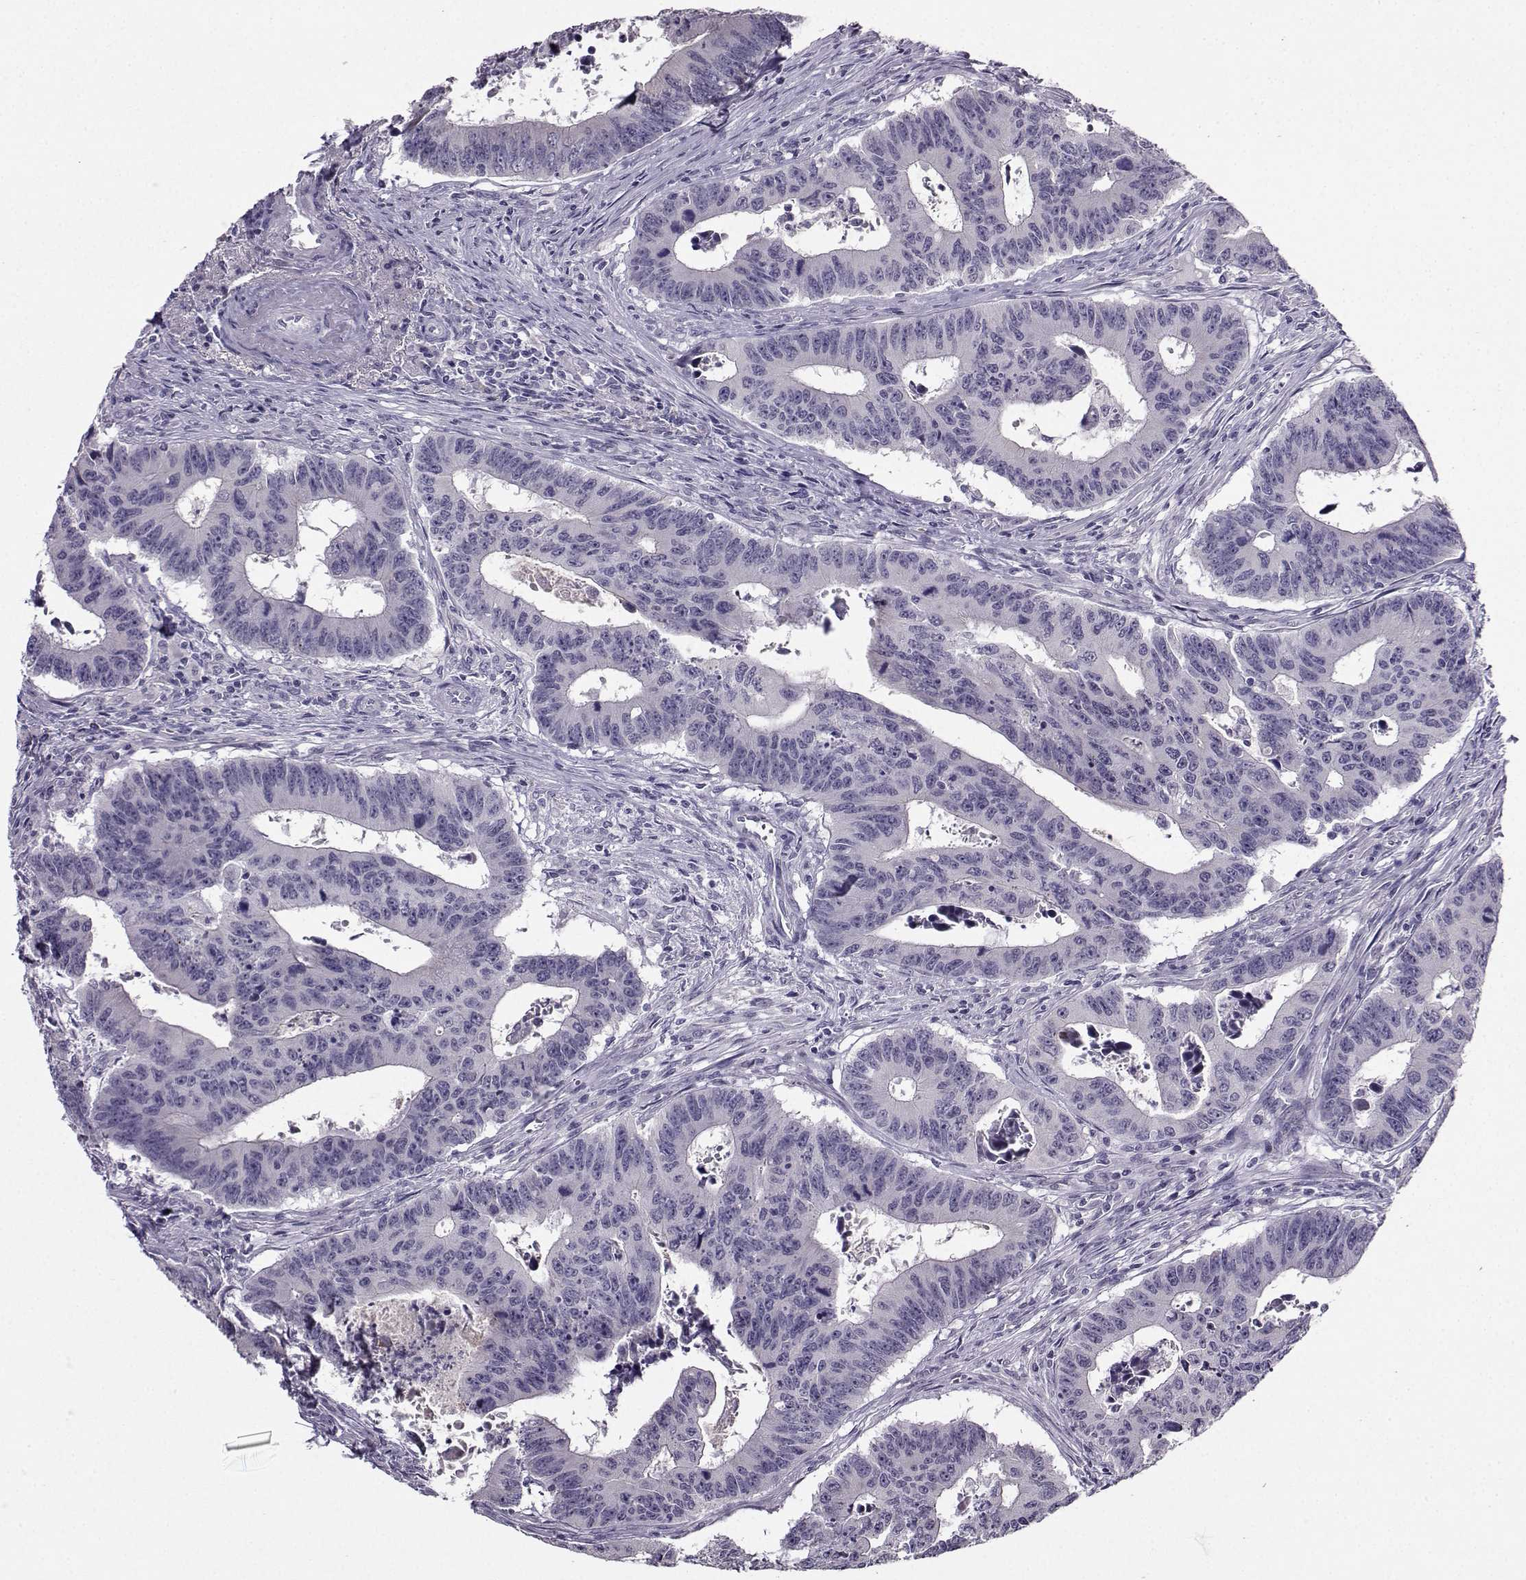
{"staining": {"intensity": "negative", "quantity": "none", "location": "none"}, "tissue": "colorectal cancer", "cell_type": "Tumor cells", "image_type": "cancer", "snomed": [{"axis": "morphology", "description": "Adenocarcinoma, NOS"}, {"axis": "topography", "description": "Appendix"}, {"axis": "topography", "description": "Colon"}, {"axis": "topography", "description": "Cecum"}, {"axis": "topography", "description": "Colon asc"}], "caption": "Protein analysis of adenocarcinoma (colorectal) demonstrates no significant positivity in tumor cells.", "gene": "LIN28A", "patient": {"sex": "female", "age": 85}}